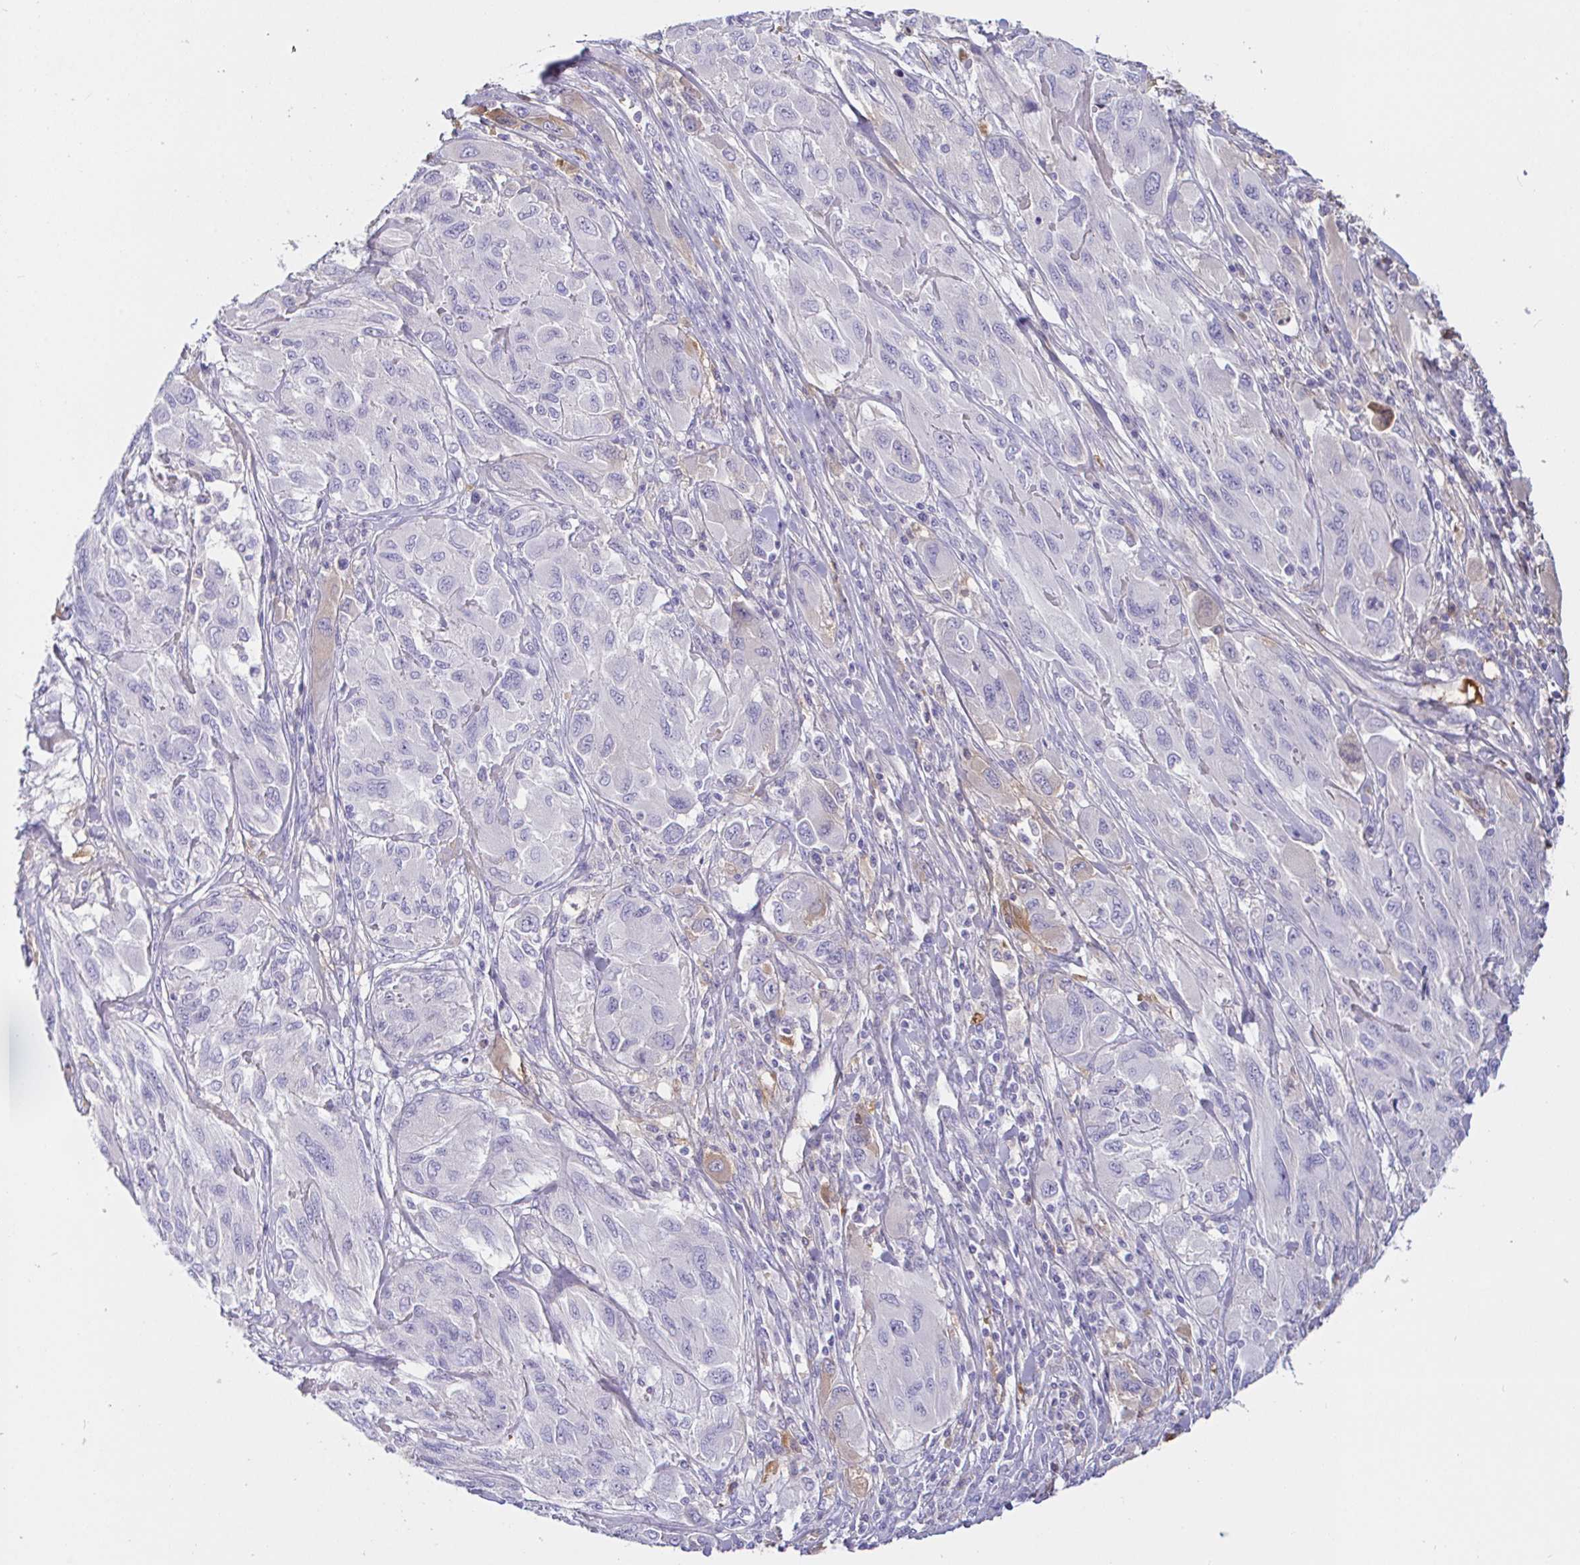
{"staining": {"intensity": "negative", "quantity": "none", "location": "none"}, "tissue": "melanoma", "cell_type": "Tumor cells", "image_type": "cancer", "snomed": [{"axis": "morphology", "description": "Malignant melanoma, NOS"}, {"axis": "topography", "description": "Skin"}], "caption": "IHC of melanoma demonstrates no staining in tumor cells.", "gene": "SAA4", "patient": {"sex": "female", "age": 91}}